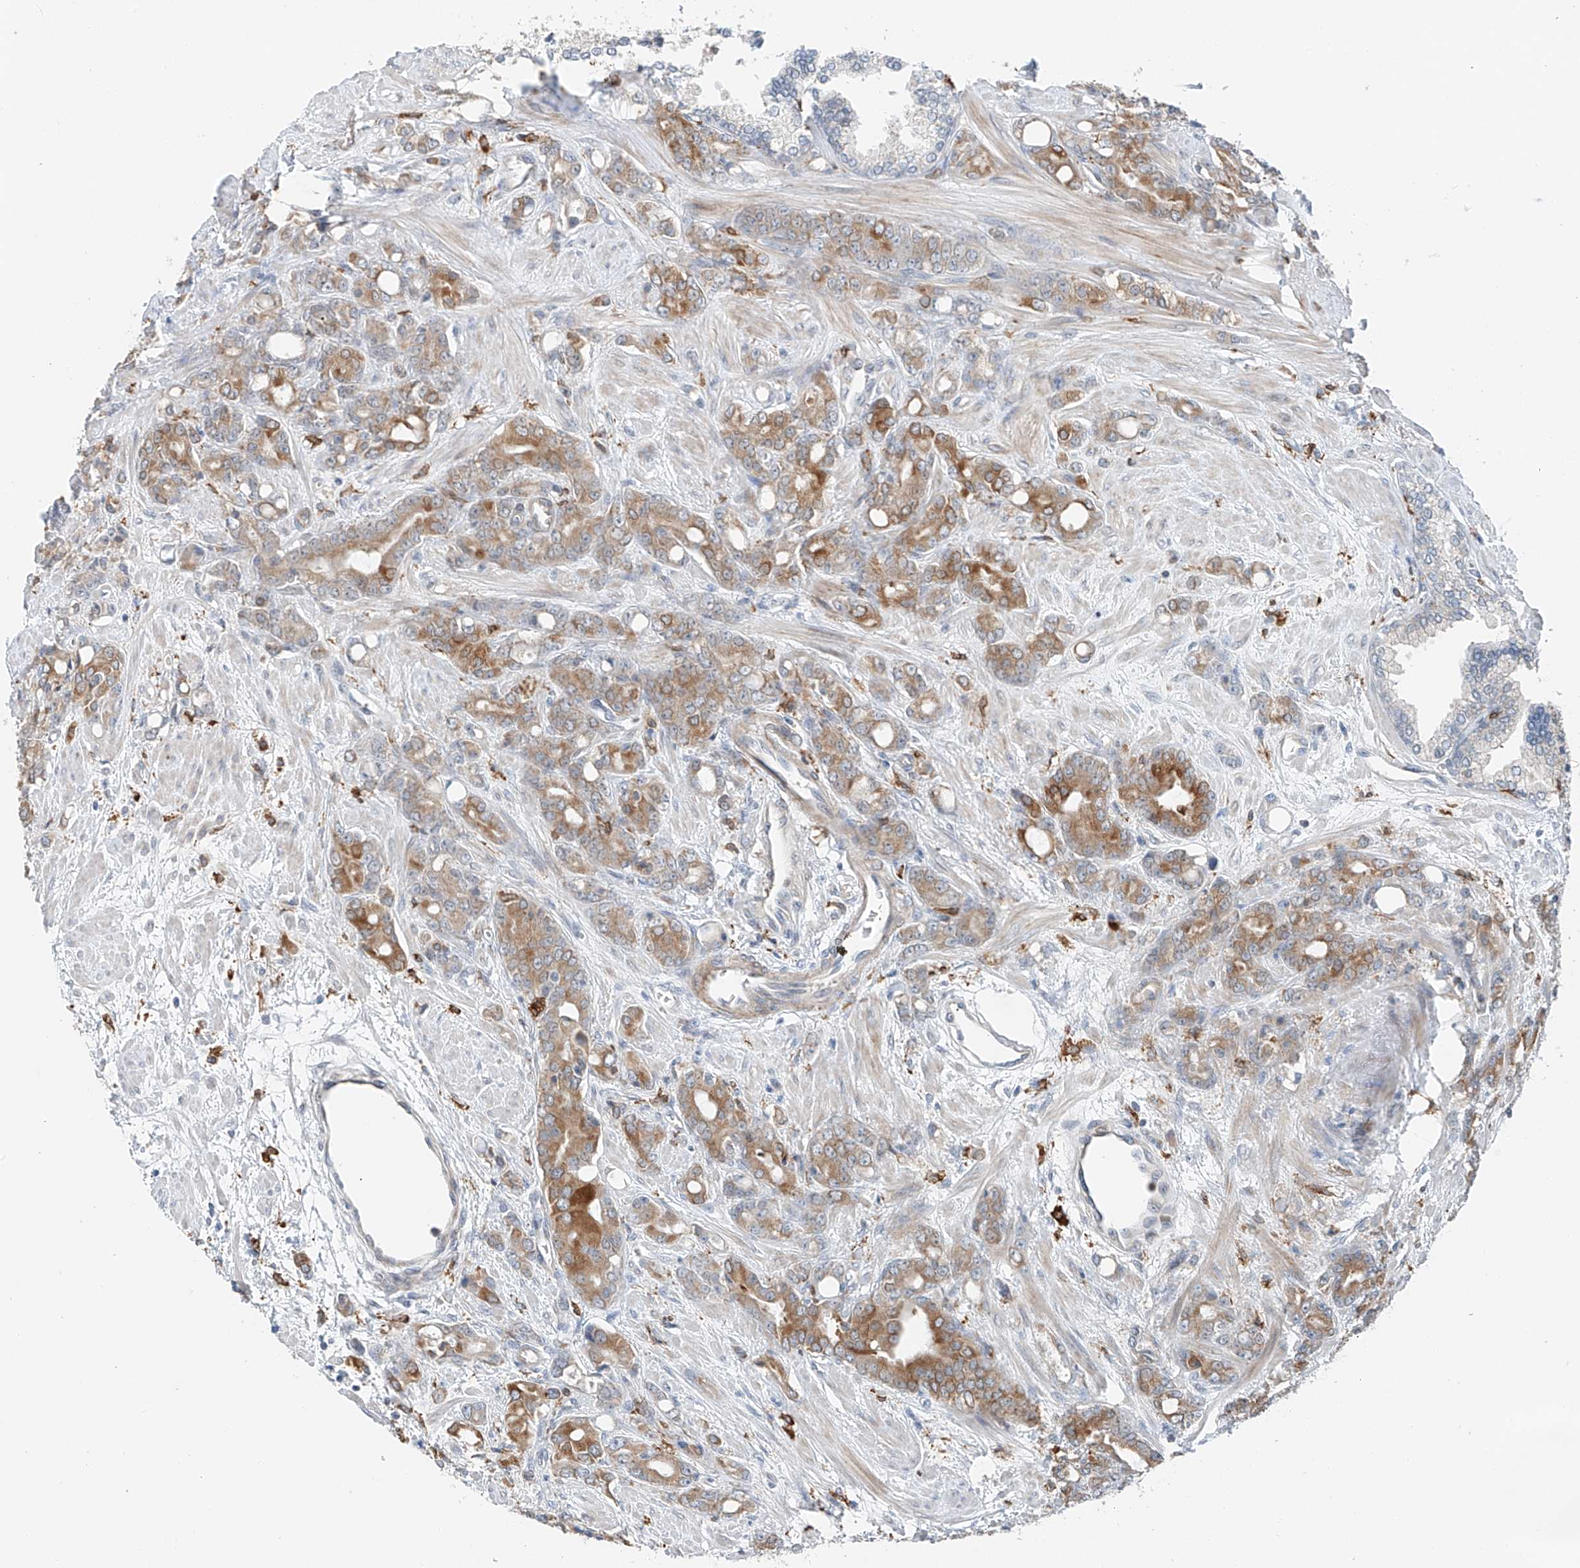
{"staining": {"intensity": "moderate", "quantity": "25%-75%", "location": "cytoplasmic/membranous"}, "tissue": "prostate cancer", "cell_type": "Tumor cells", "image_type": "cancer", "snomed": [{"axis": "morphology", "description": "Adenocarcinoma, High grade"}, {"axis": "topography", "description": "Prostate"}], "caption": "Prostate cancer (adenocarcinoma (high-grade)) stained with a brown dye displays moderate cytoplasmic/membranous positive staining in approximately 25%-75% of tumor cells.", "gene": "TBXAS1", "patient": {"sex": "male", "age": 62}}